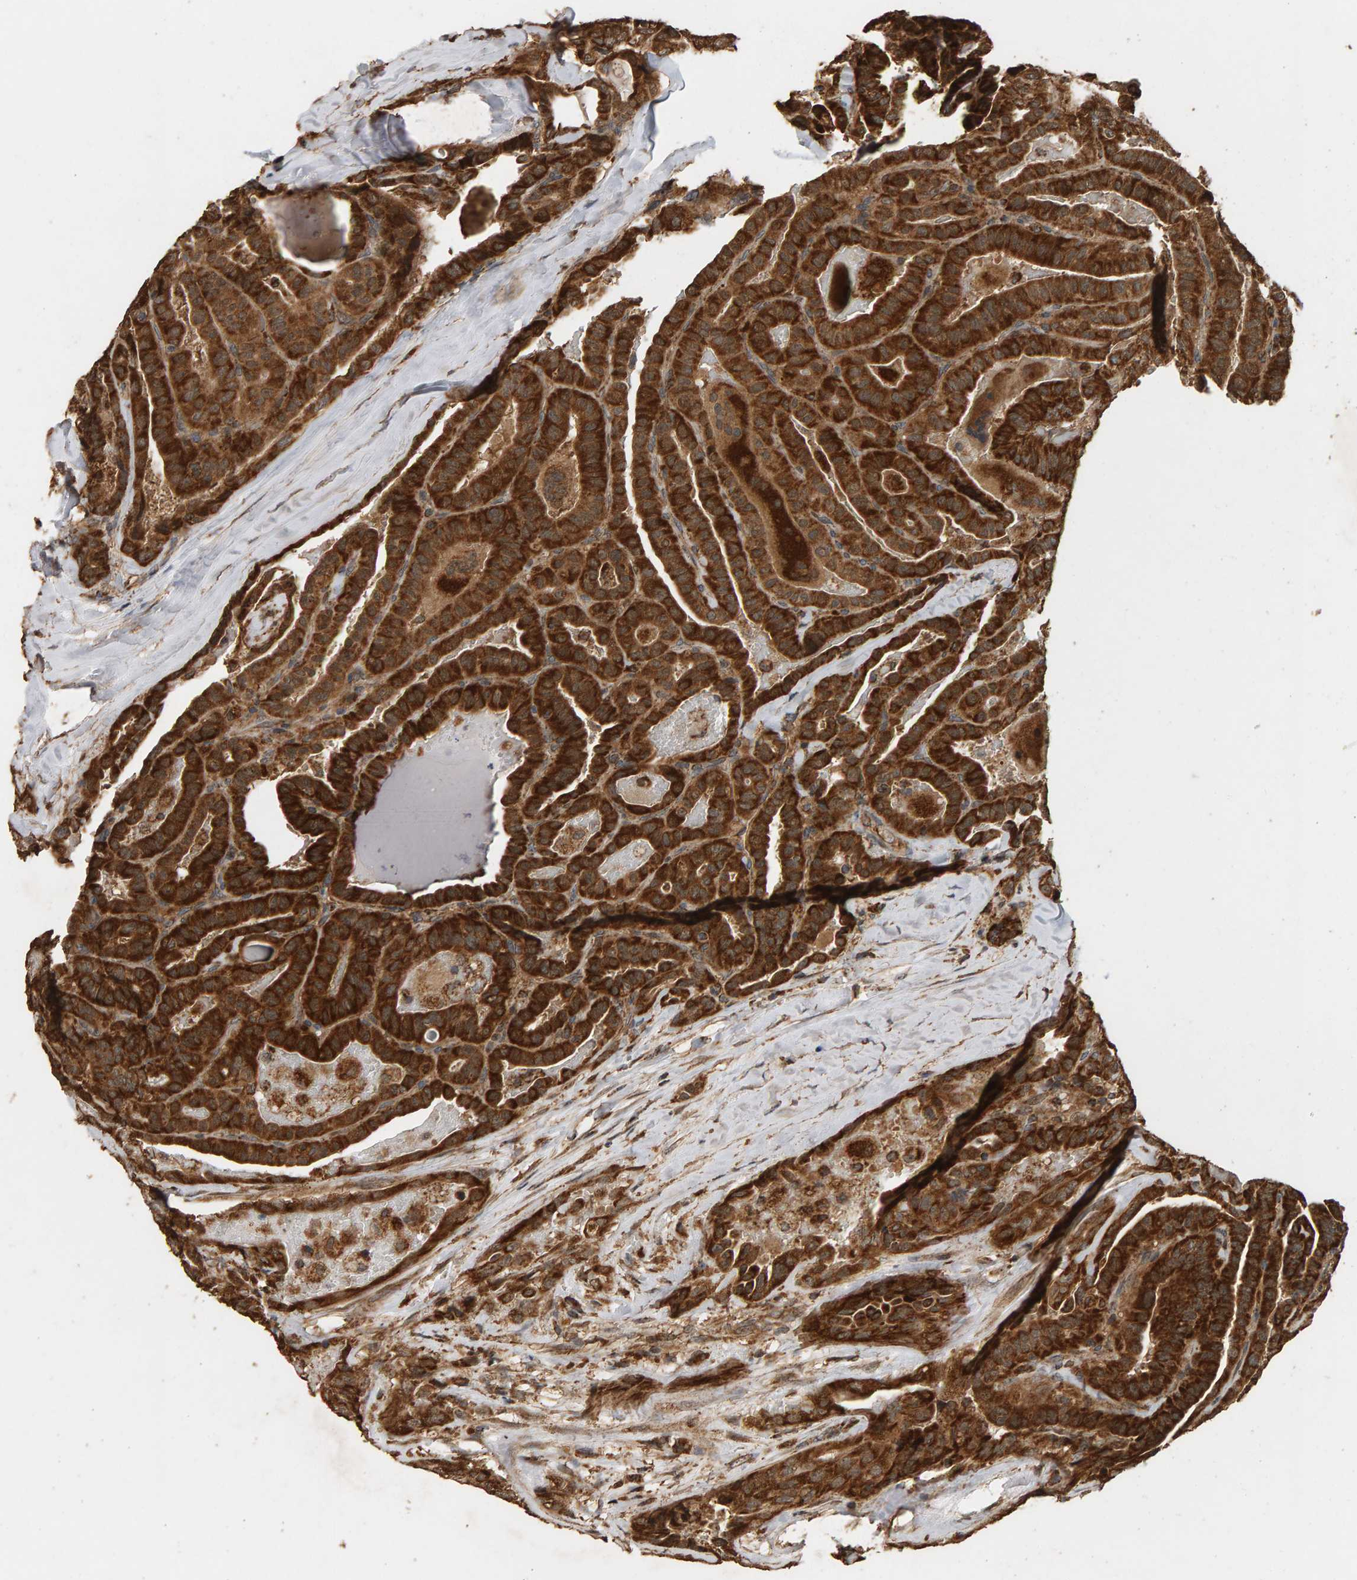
{"staining": {"intensity": "strong", "quantity": ">75%", "location": "cytoplasmic/membranous"}, "tissue": "thyroid cancer", "cell_type": "Tumor cells", "image_type": "cancer", "snomed": [{"axis": "morphology", "description": "Papillary adenocarcinoma, NOS"}, {"axis": "topography", "description": "Thyroid gland"}], "caption": "Human thyroid cancer stained with a brown dye displays strong cytoplasmic/membranous positive positivity in about >75% of tumor cells.", "gene": "GSTK1", "patient": {"sex": "male", "age": 77}}